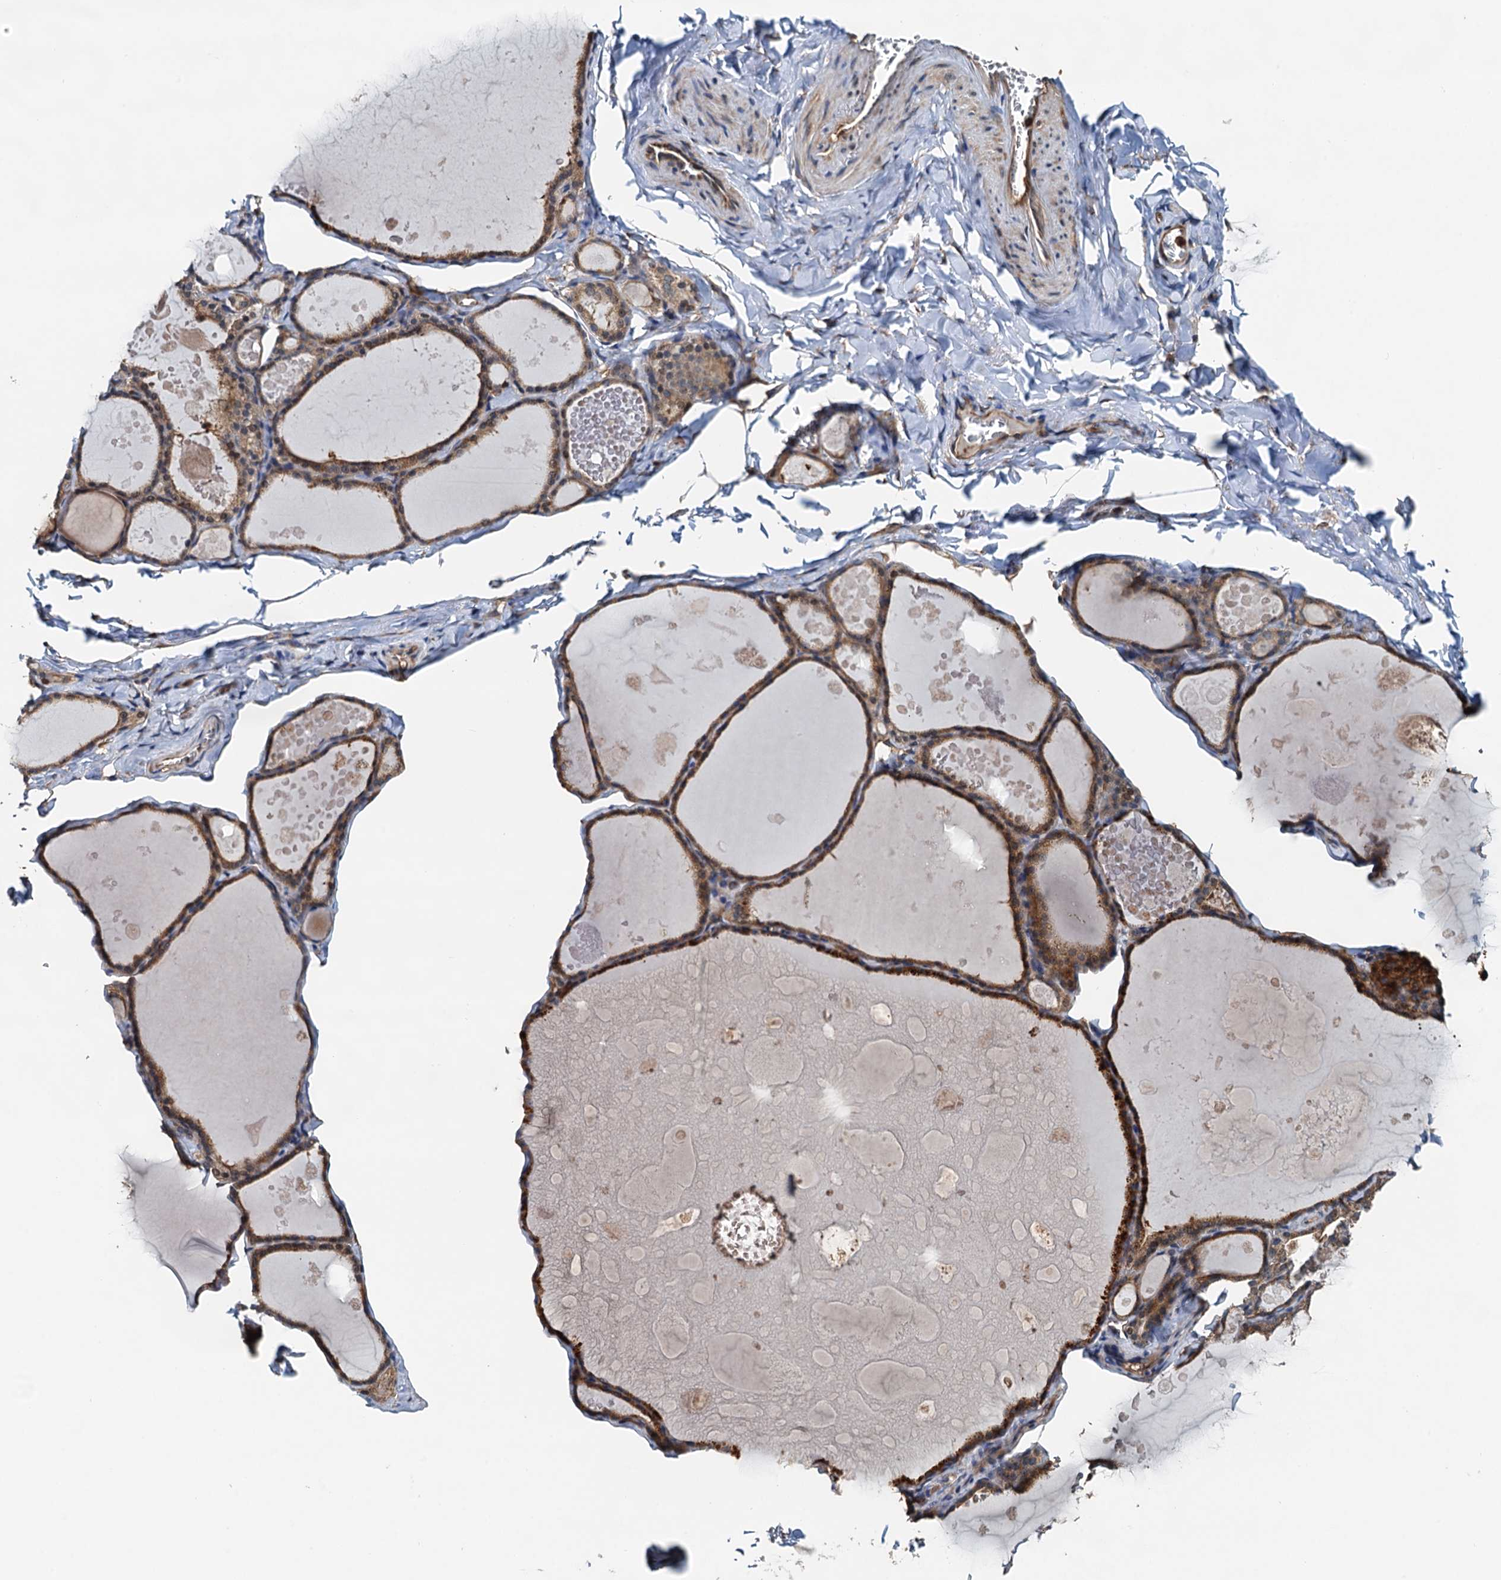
{"staining": {"intensity": "moderate", "quantity": ">75%", "location": "cytoplasmic/membranous"}, "tissue": "thyroid gland", "cell_type": "Glandular cells", "image_type": "normal", "snomed": [{"axis": "morphology", "description": "Normal tissue, NOS"}, {"axis": "topography", "description": "Thyroid gland"}], "caption": "Protein staining of normal thyroid gland shows moderate cytoplasmic/membranous expression in approximately >75% of glandular cells.", "gene": "USP6NL", "patient": {"sex": "male", "age": 56}}